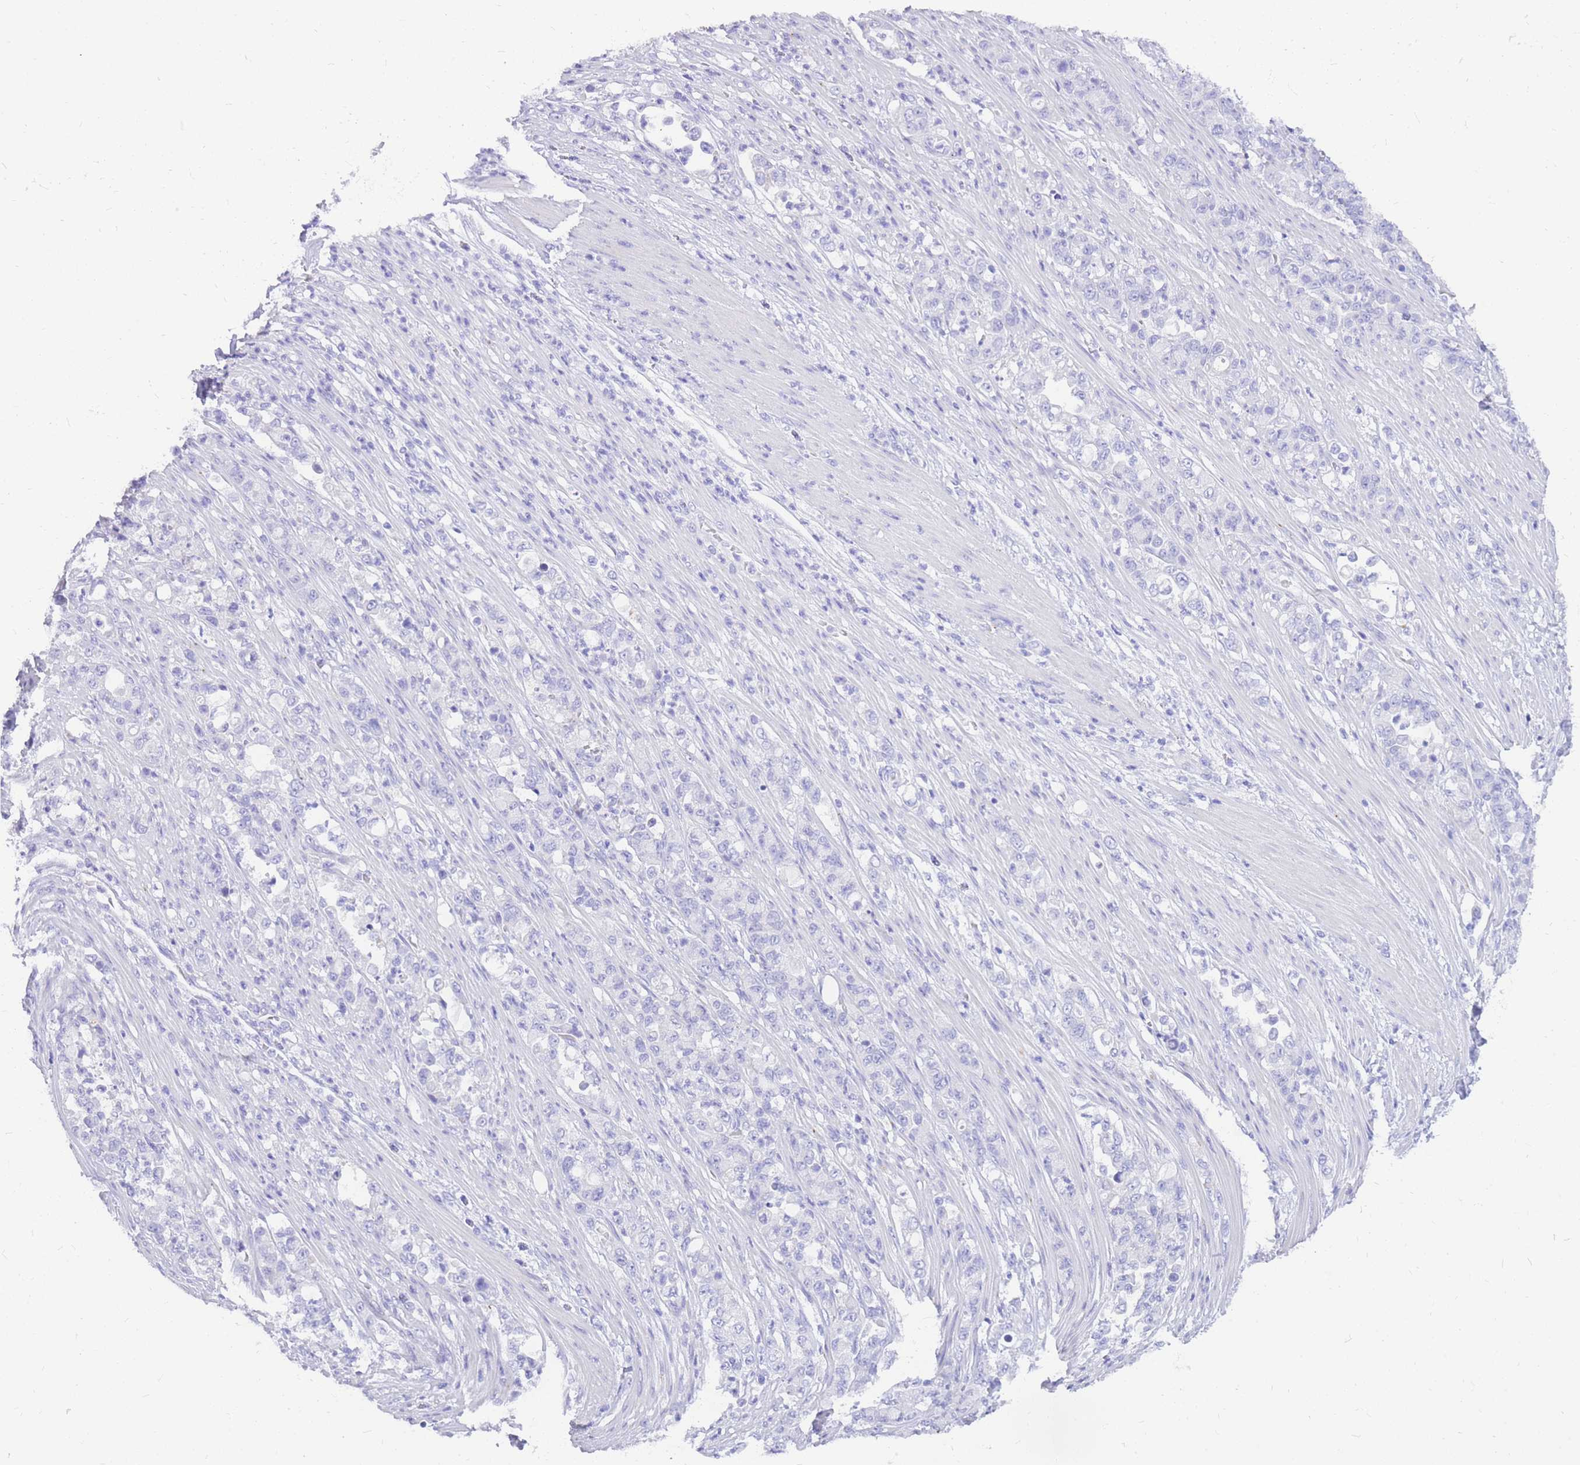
{"staining": {"intensity": "negative", "quantity": "none", "location": "none"}, "tissue": "stomach cancer", "cell_type": "Tumor cells", "image_type": "cancer", "snomed": [{"axis": "morphology", "description": "Normal tissue, NOS"}, {"axis": "morphology", "description": "Adenocarcinoma, NOS"}, {"axis": "topography", "description": "Stomach"}], "caption": "DAB (3,3'-diaminobenzidine) immunohistochemical staining of stomach adenocarcinoma exhibits no significant staining in tumor cells.", "gene": "UPK1A", "patient": {"sex": "female", "age": 79}}